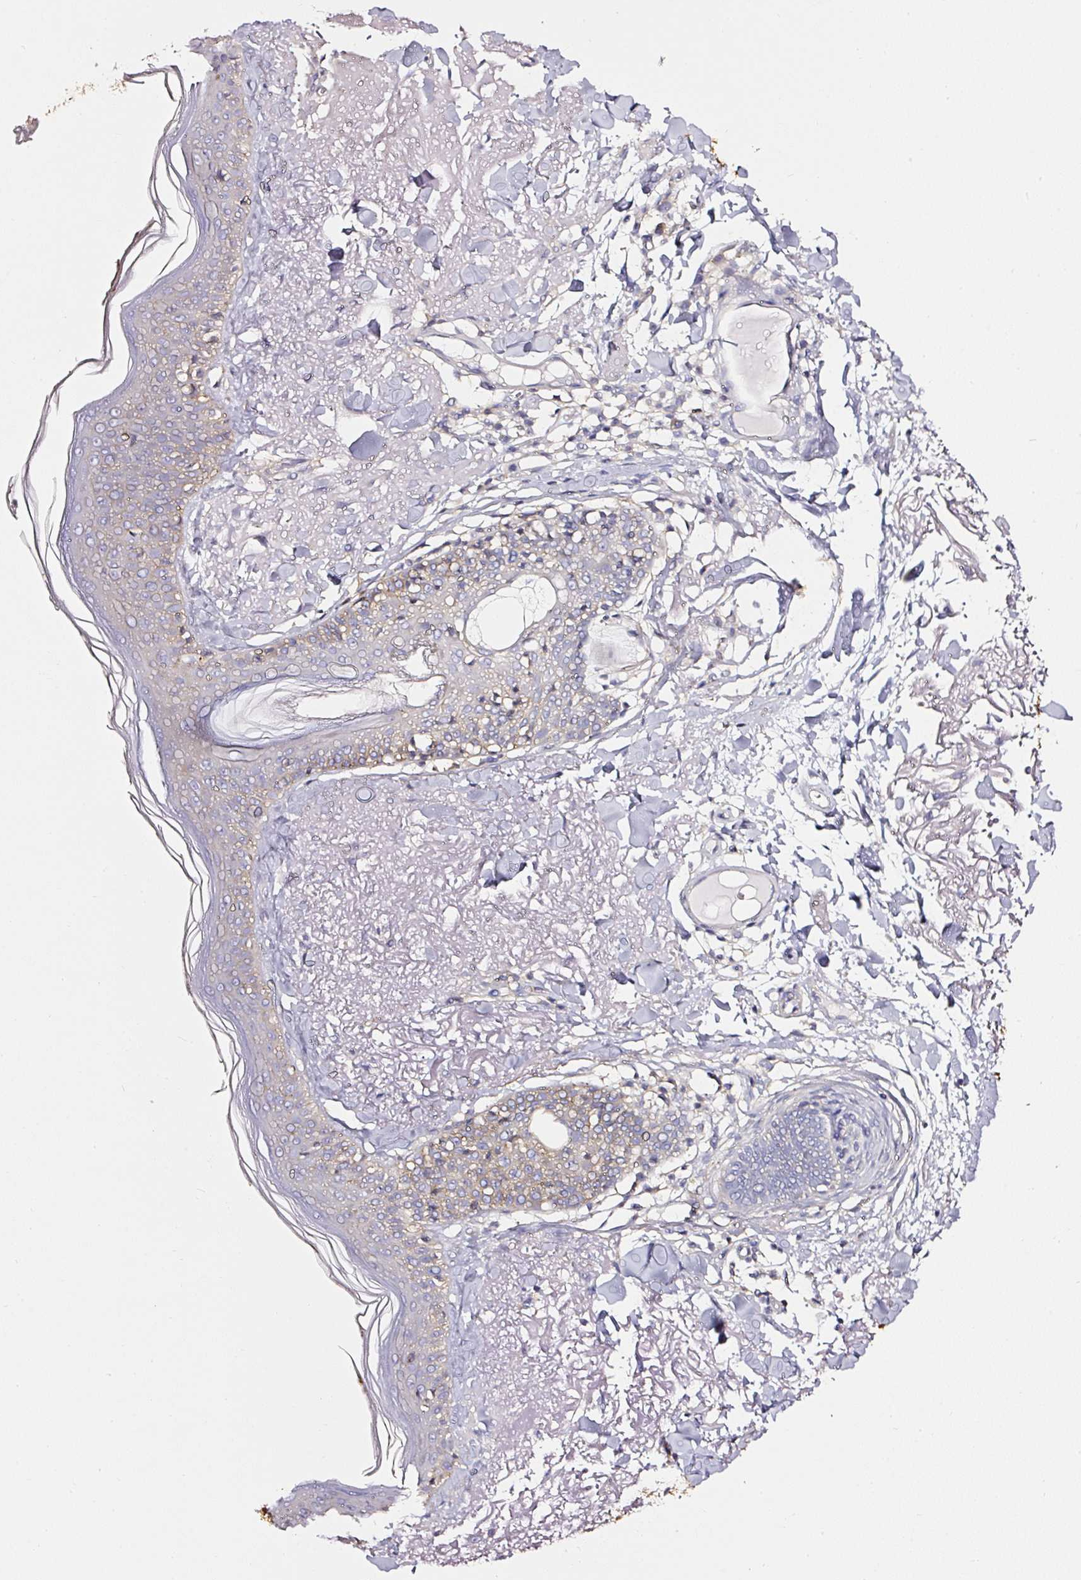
{"staining": {"intensity": "negative", "quantity": "none", "location": "none"}, "tissue": "skin", "cell_type": "Fibroblasts", "image_type": "normal", "snomed": [{"axis": "morphology", "description": "Normal tissue, NOS"}, {"axis": "morphology", "description": "Malignant melanoma, NOS"}, {"axis": "topography", "description": "Skin"}], "caption": "Skin was stained to show a protein in brown. There is no significant expression in fibroblasts. (Immunohistochemistry, brightfield microscopy, high magnification).", "gene": "CD47", "patient": {"sex": "male", "age": 80}}